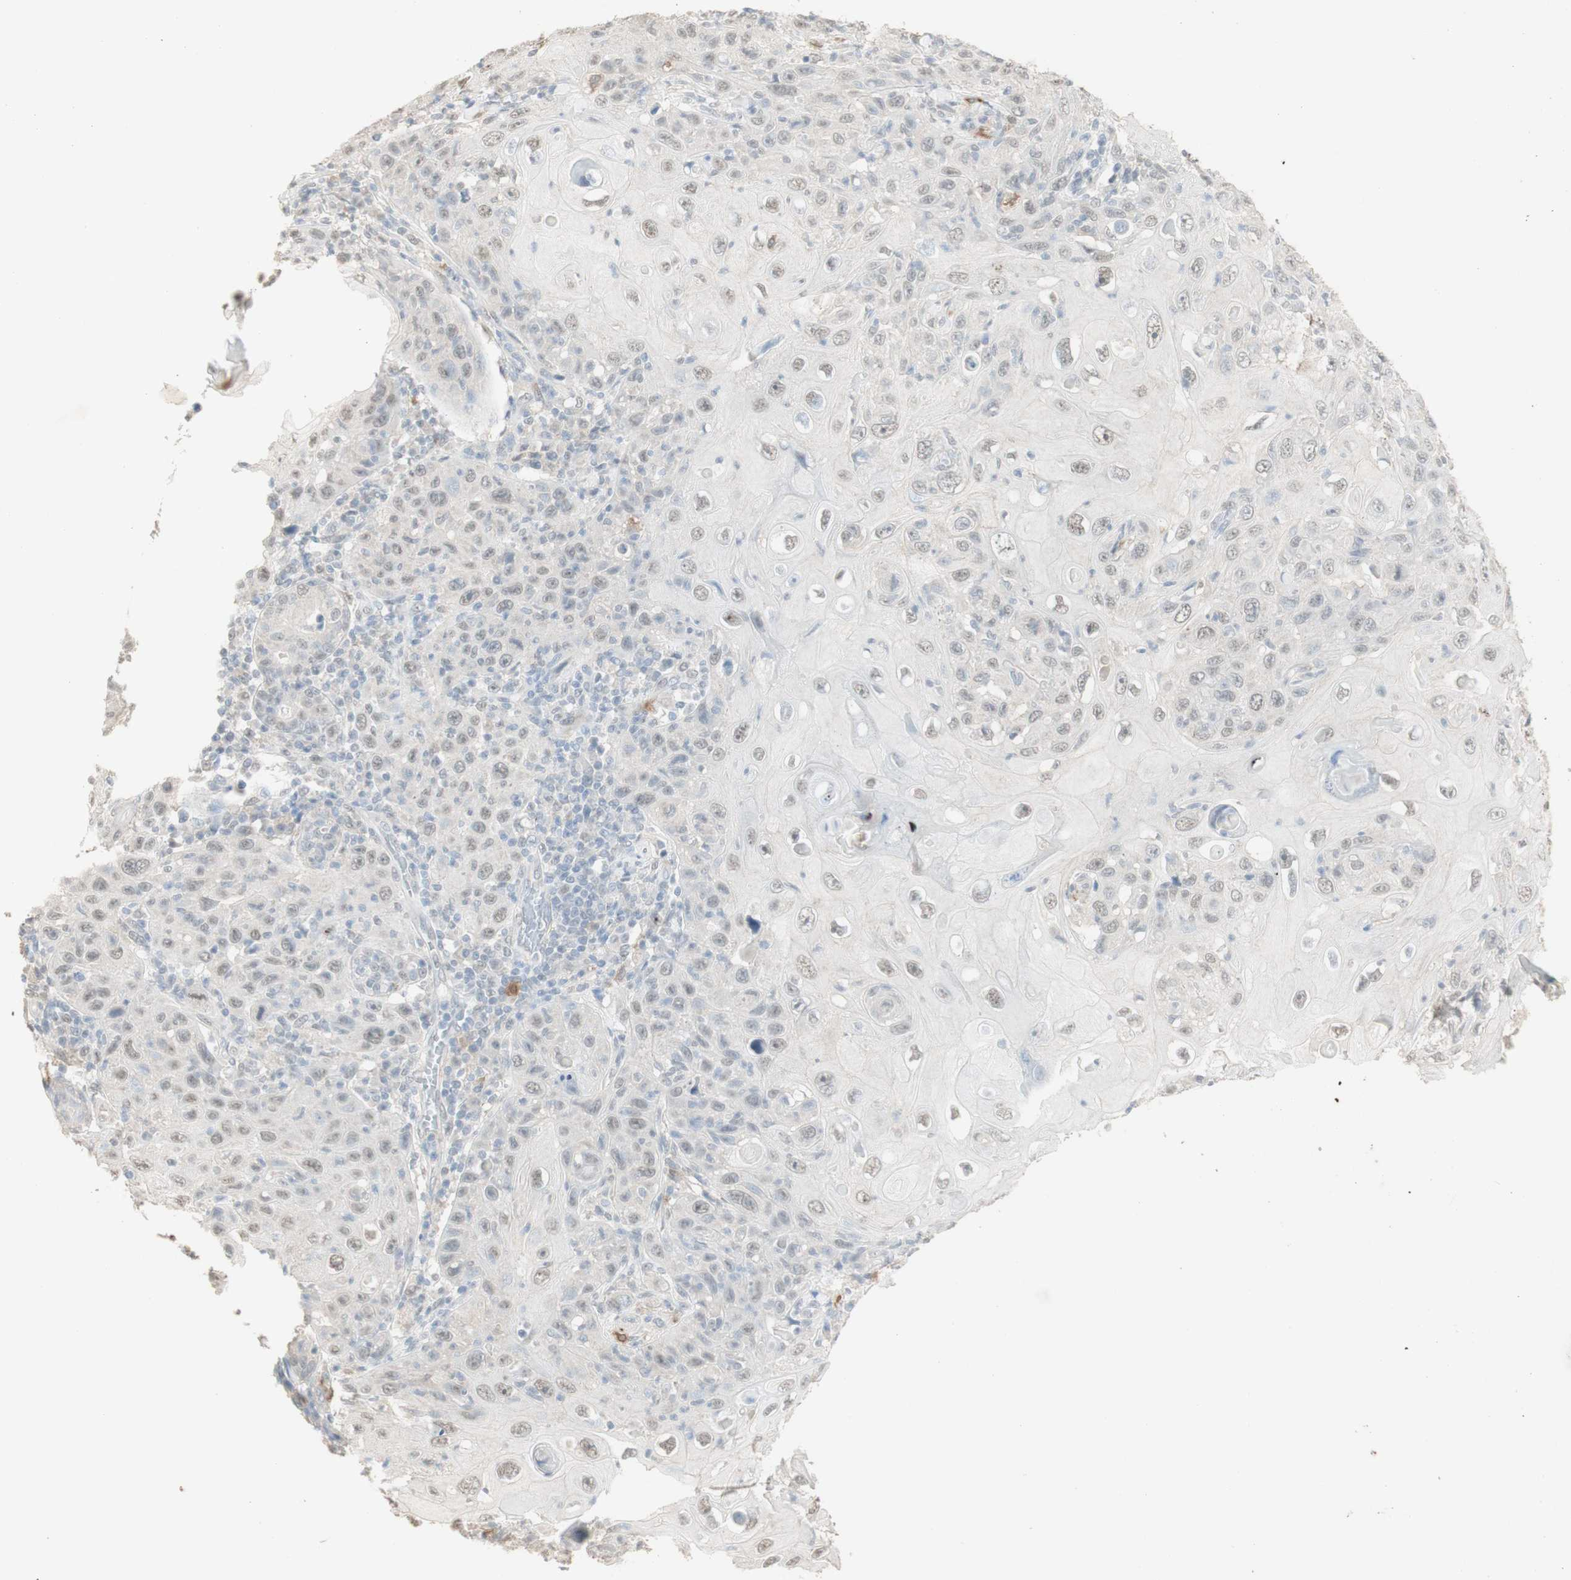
{"staining": {"intensity": "negative", "quantity": "none", "location": "none"}, "tissue": "skin cancer", "cell_type": "Tumor cells", "image_type": "cancer", "snomed": [{"axis": "morphology", "description": "Squamous cell carcinoma, NOS"}, {"axis": "topography", "description": "Skin"}], "caption": "Micrograph shows no significant protein expression in tumor cells of skin cancer (squamous cell carcinoma). Nuclei are stained in blue.", "gene": "MUC3A", "patient": {"sex": "female", "age": 88}}